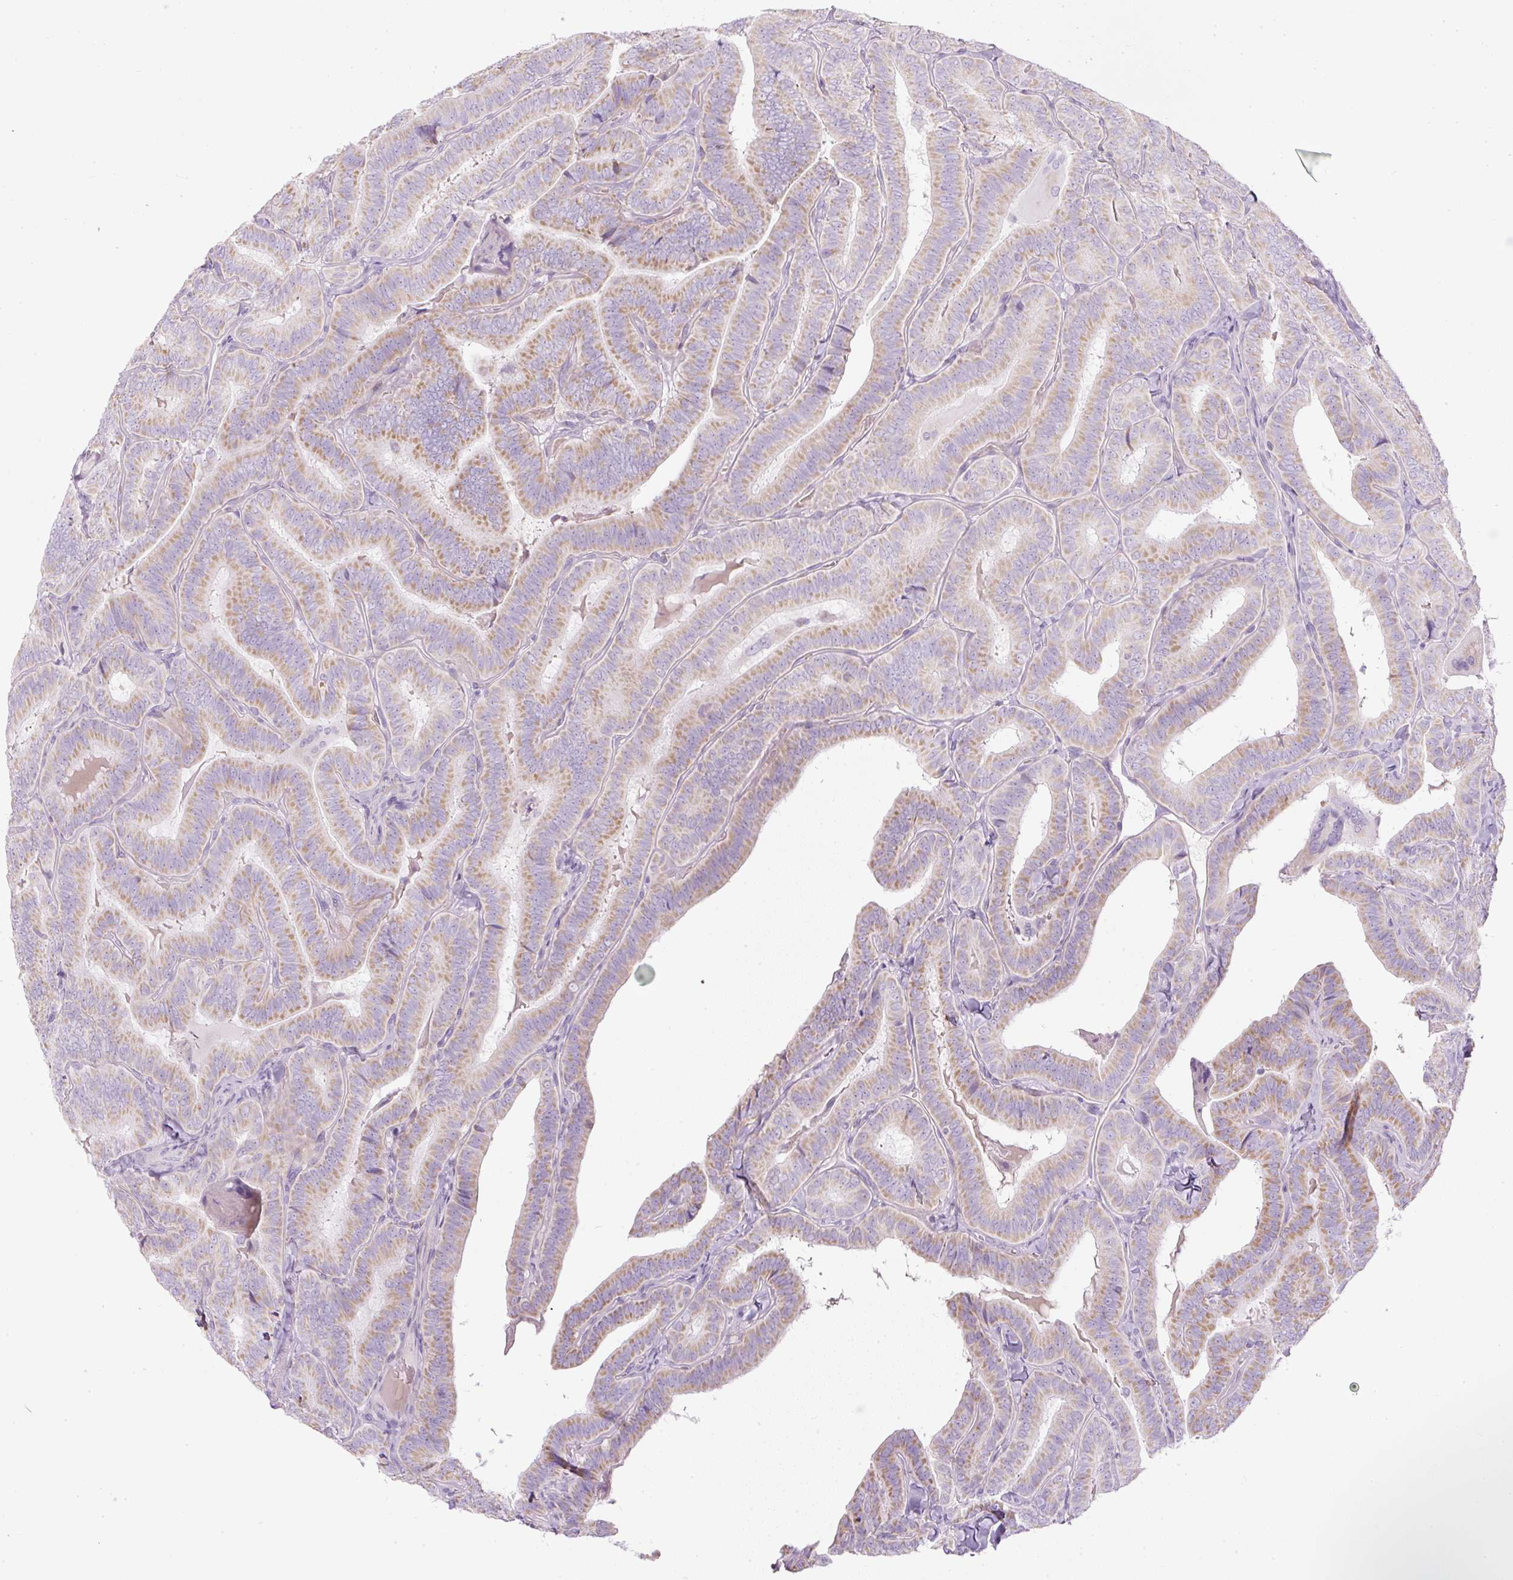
{"staining": {"intensity": "moderate", "quantity": "25%-75%", "location": "cytoplasmic/membranous"}, "tissue": "thyroid cancer", "cell_type": "Tumor cells", "image_type": "cancer", "snomed": [{"axis": "morphology", "description": "Papillary adenocarcinoma, NOS"}, {"axis": "topography", "description": "Thyroid gland"}], "caption": "This histopathology image demonstrates immunohistochemistry staining of human thyroid papillary adenocarcinoma, with medium moderate cytoplasmic/membranous expression in about 25%-75% of tumor cells.", "gene": "FGFBP3", "patient": {"sex": "male", "age": 61}}